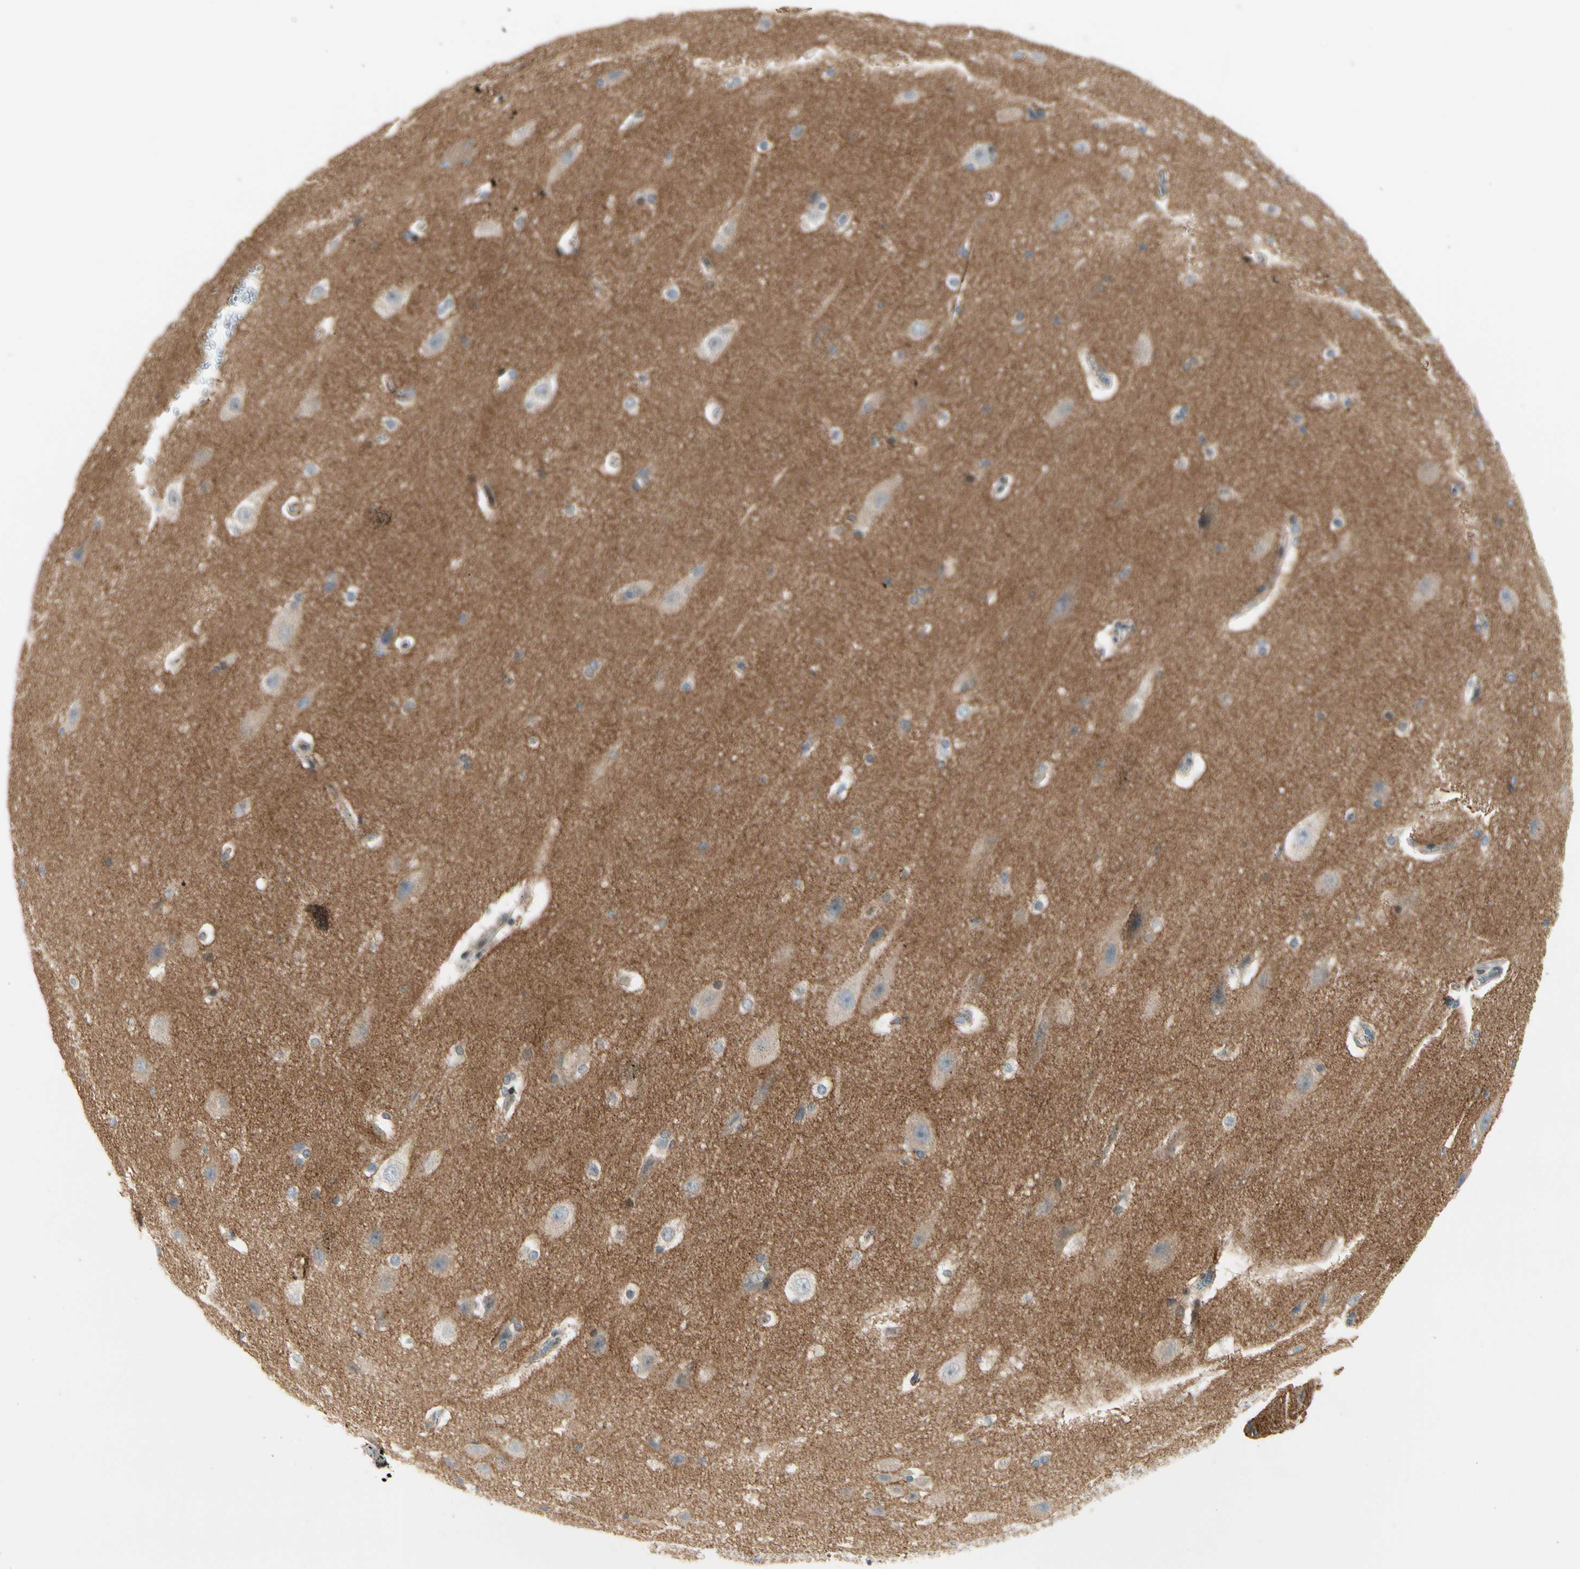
{"staining": {"intensity": "weak", "quantity": ">75%", "location": "cytoplasmic/membranous"}, "tissue": "cerebral cortex", "cell_type": "Endothelial cells", "image_type": "normal", "snomed": [{"axis": "morphology", "description": "Normal tissue, NOS"}, {"axis": "topography", "description": "Cerebral cortex"}, {"axis": "topography", "description": "Hippocampus"}], "caption": "Immunohistochemistry staining of benign cerebral cortex, which demonstrates low levels of weak cytoplasmic/membranous expression in about >75% of endothelial cells indicating weak cytoplasmic/membranous protein positivity. The staining was performed using DAB (3,3'-diaminobenzidine) (brown) for protein detection and nuclei were counterstained in hematoxylin (blue).", "gene": "MANSC1", "patient": {"sex": "female", "age": 19}}